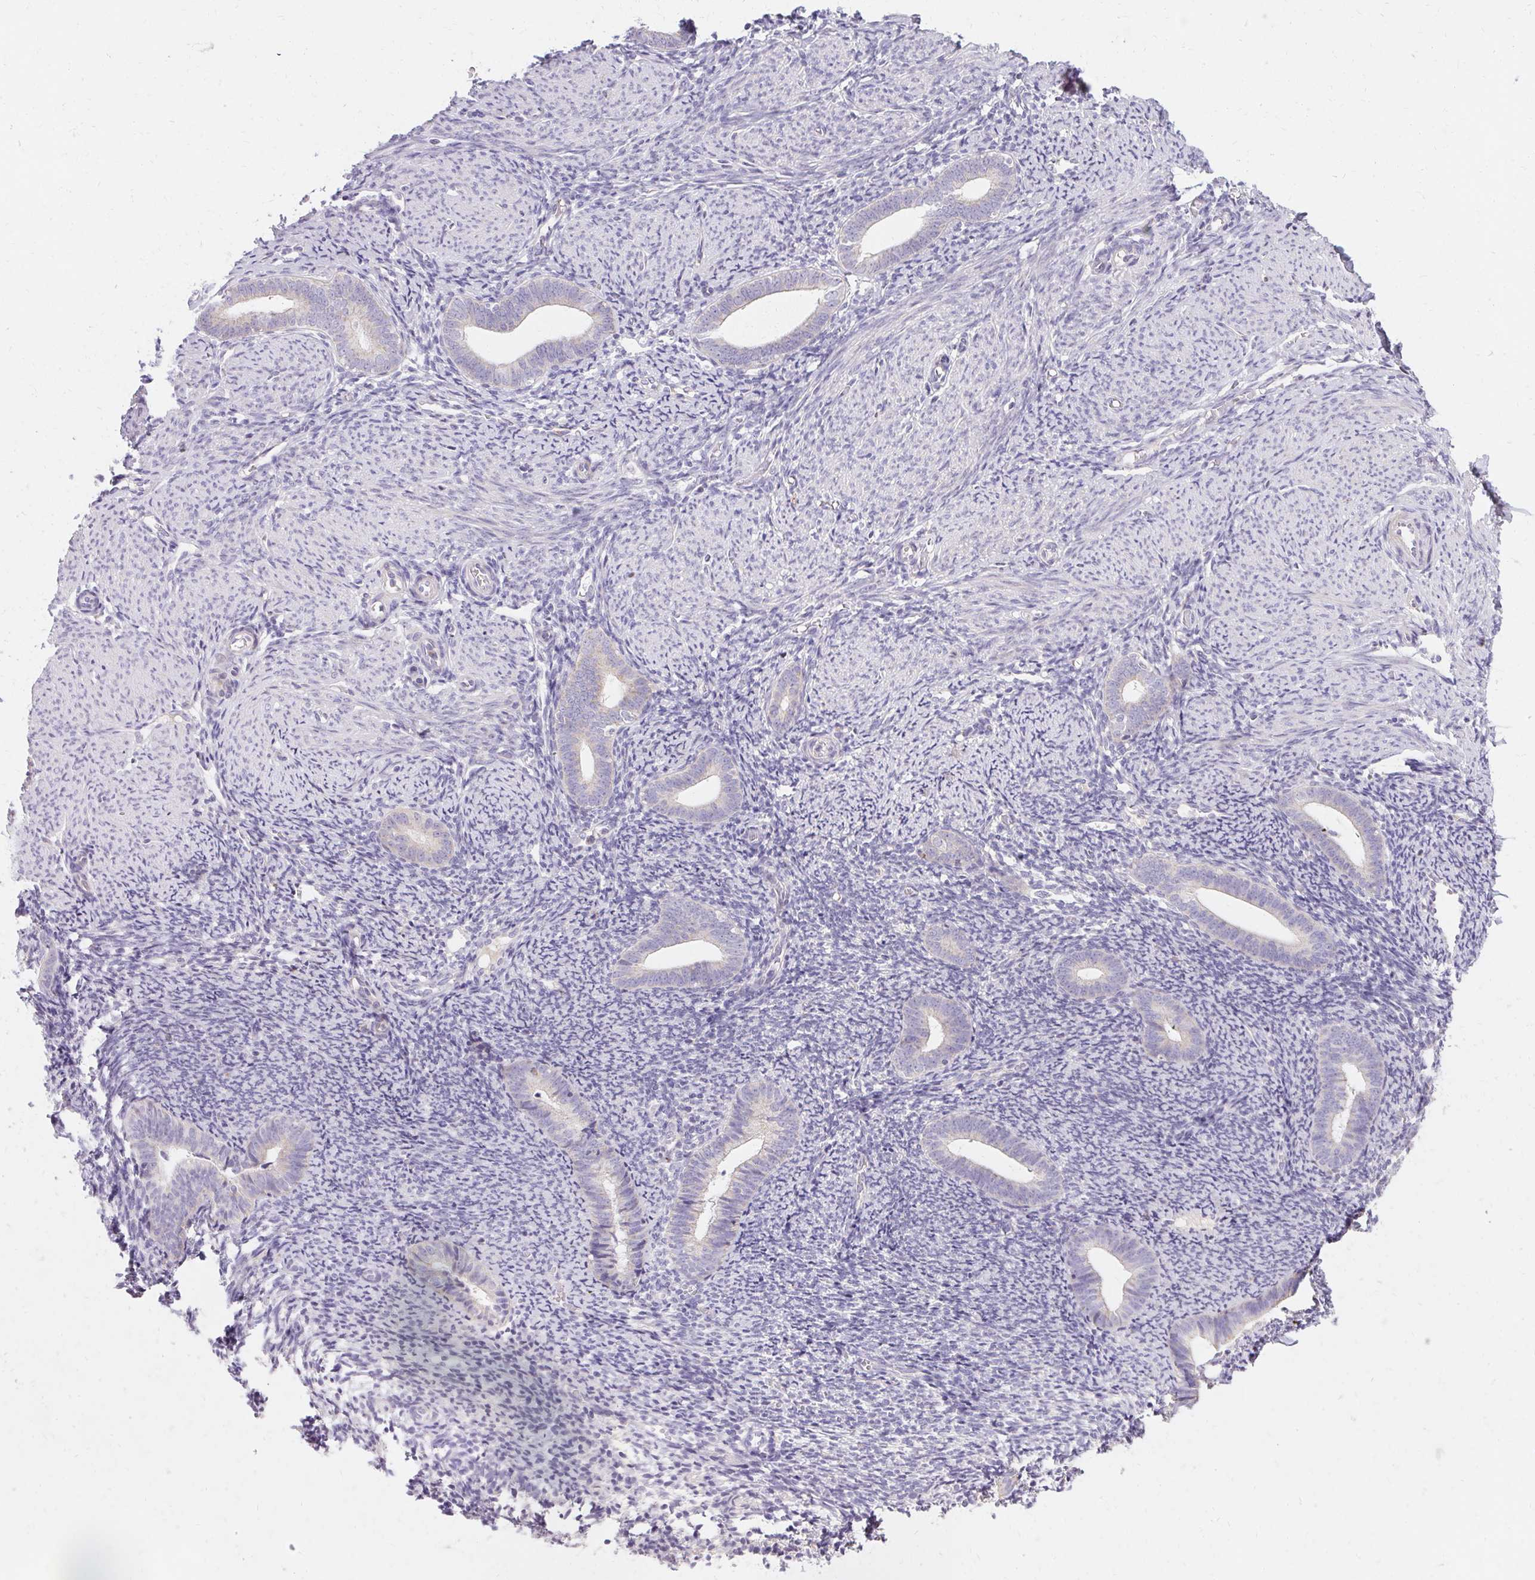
{"staining": {"intensity": "negative", "quantity": "none", "location": "none"}, "tissue": "endometrium", "cell_type": "Cells in endometrial stroma", "image_type": "normal", "snomed": [{"axis": "morphology", "description": "Normal tissue, NOS"}, {"axis": "topography", "description": "Endometrium"}], "caption": "A high-resolution photomicrograph shows immunohistochemistry (IHC) staining of unremarkable endometrium, which displays no significant expression in cells in endometrial stroma.", "gene": "TRIP13", "patient": {"sex": "female", "age": 39}}